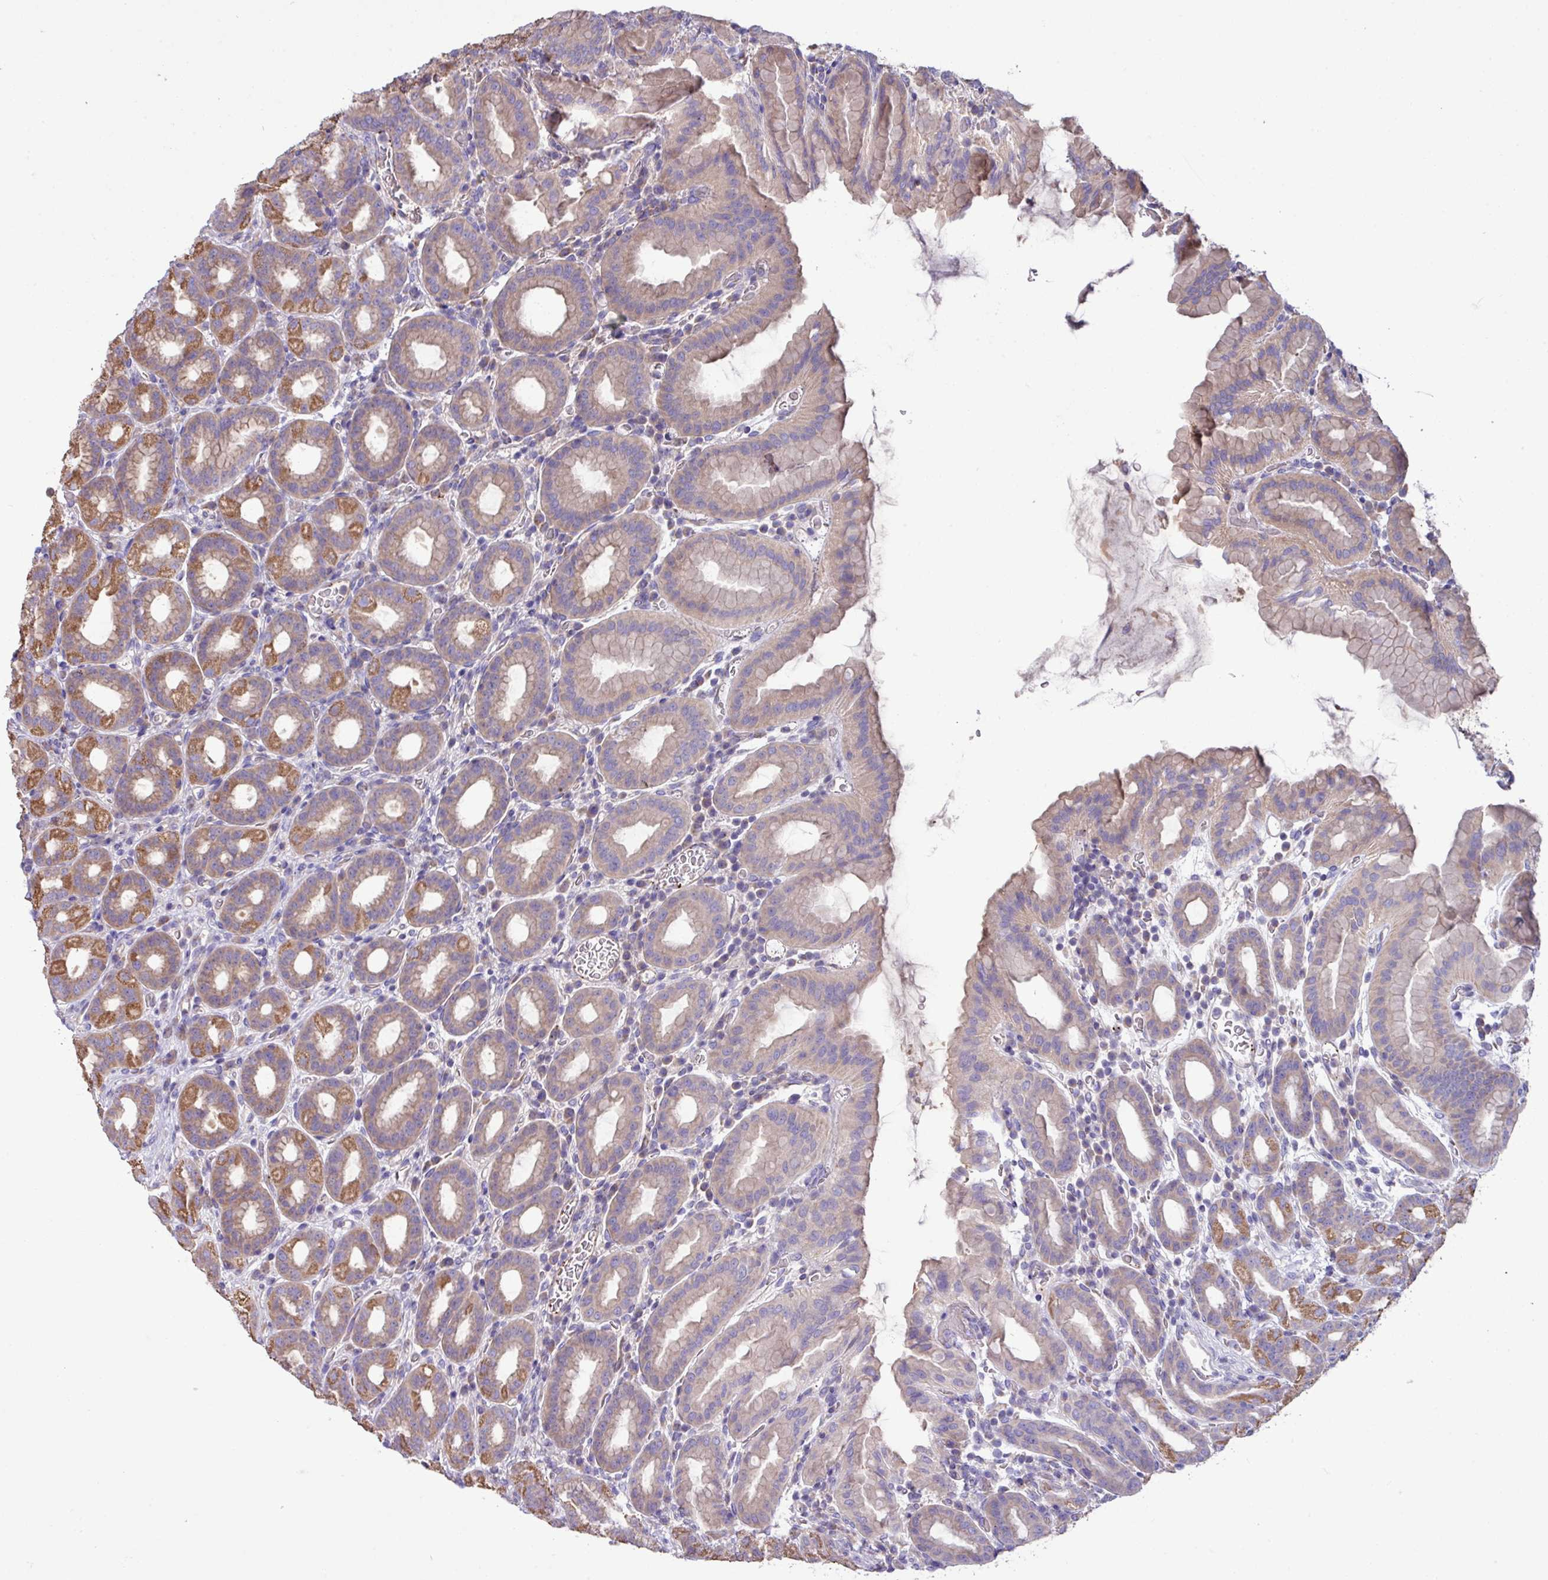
{"staining": {"intensity": "moderate", "quantity": "25%-75%", "location": "cytoplasmic/membranous"}, "tissue": "stomach", "cell_type": "Glandular cells", "image_type": "normal", "snomed": [{"axis": "morphology", "description": "Normal tissue, NOS"}, {"axis": "topography", "description": "Stomach, upper"}, {"axis": "topography", "description": "Stomach"}], "caption": "Immunohistochemical staining of unremarkable human stomach displays moderate cytoplasmic/membranous protein expression in approximately 25%-75% of glandular cells.", "gene": "PPM1J", "patient": {"sex": "male", "age": 68}}